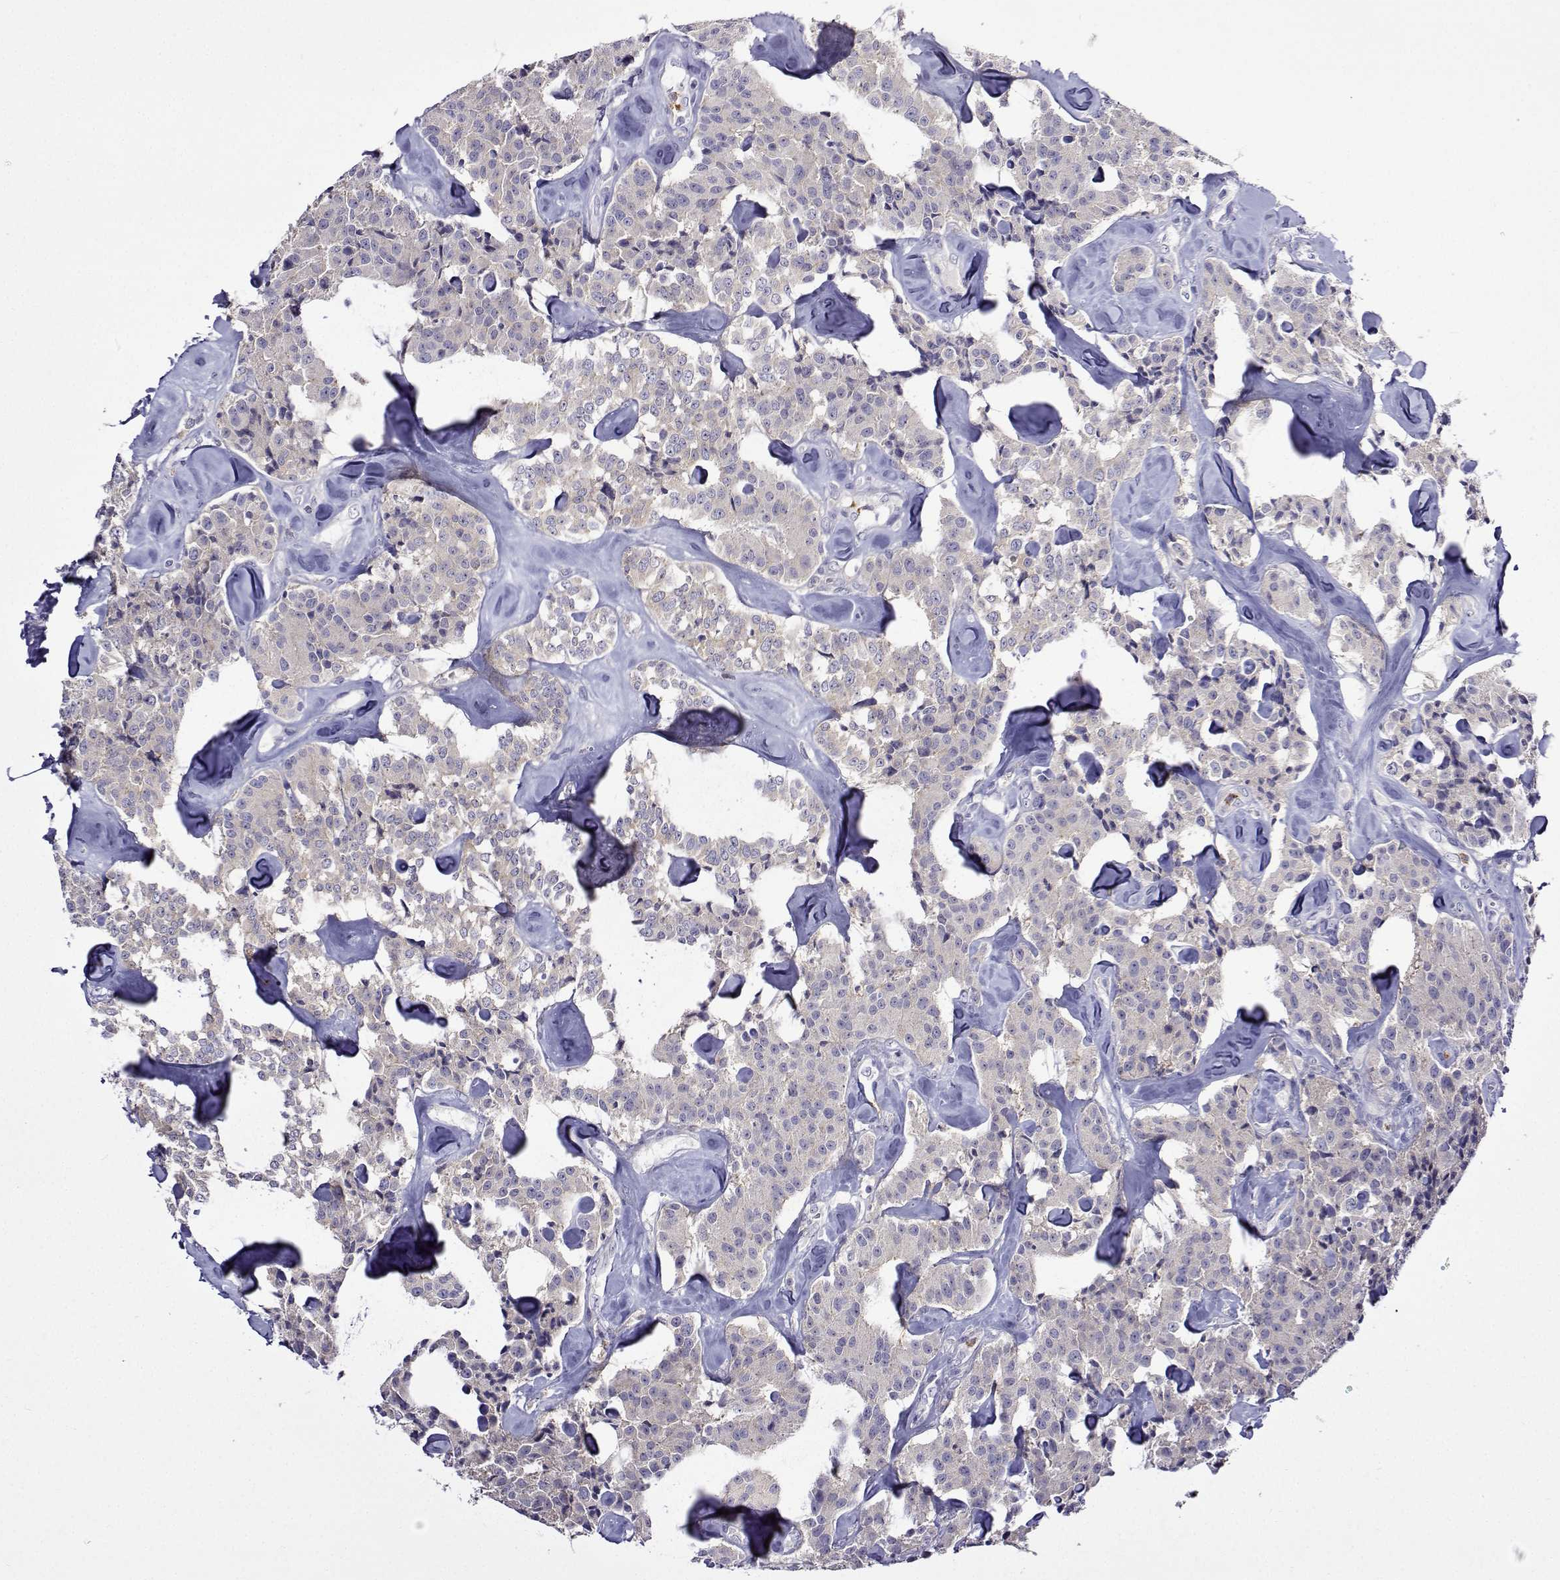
{"staining": {"intensity": "negative", "quantity": "none", "location": "none"}, "tissue": "carcinoid", "cell_type": "Tumor cells", "image_type": "cancer", "snomed": [{"axis": "morphology", "description": "Carcinoid, malignant, NOS"}, {"axis": "topography", "description": "Pancreas"}], "caption": "DAB immunohistochemical staining of human carcinoid reveals no significant staining in tumor cells. (IHC, brightfield microscopy, high magnification).", "gene": "SULT2A1", "patient": {"sex": "male", "age": 41}}